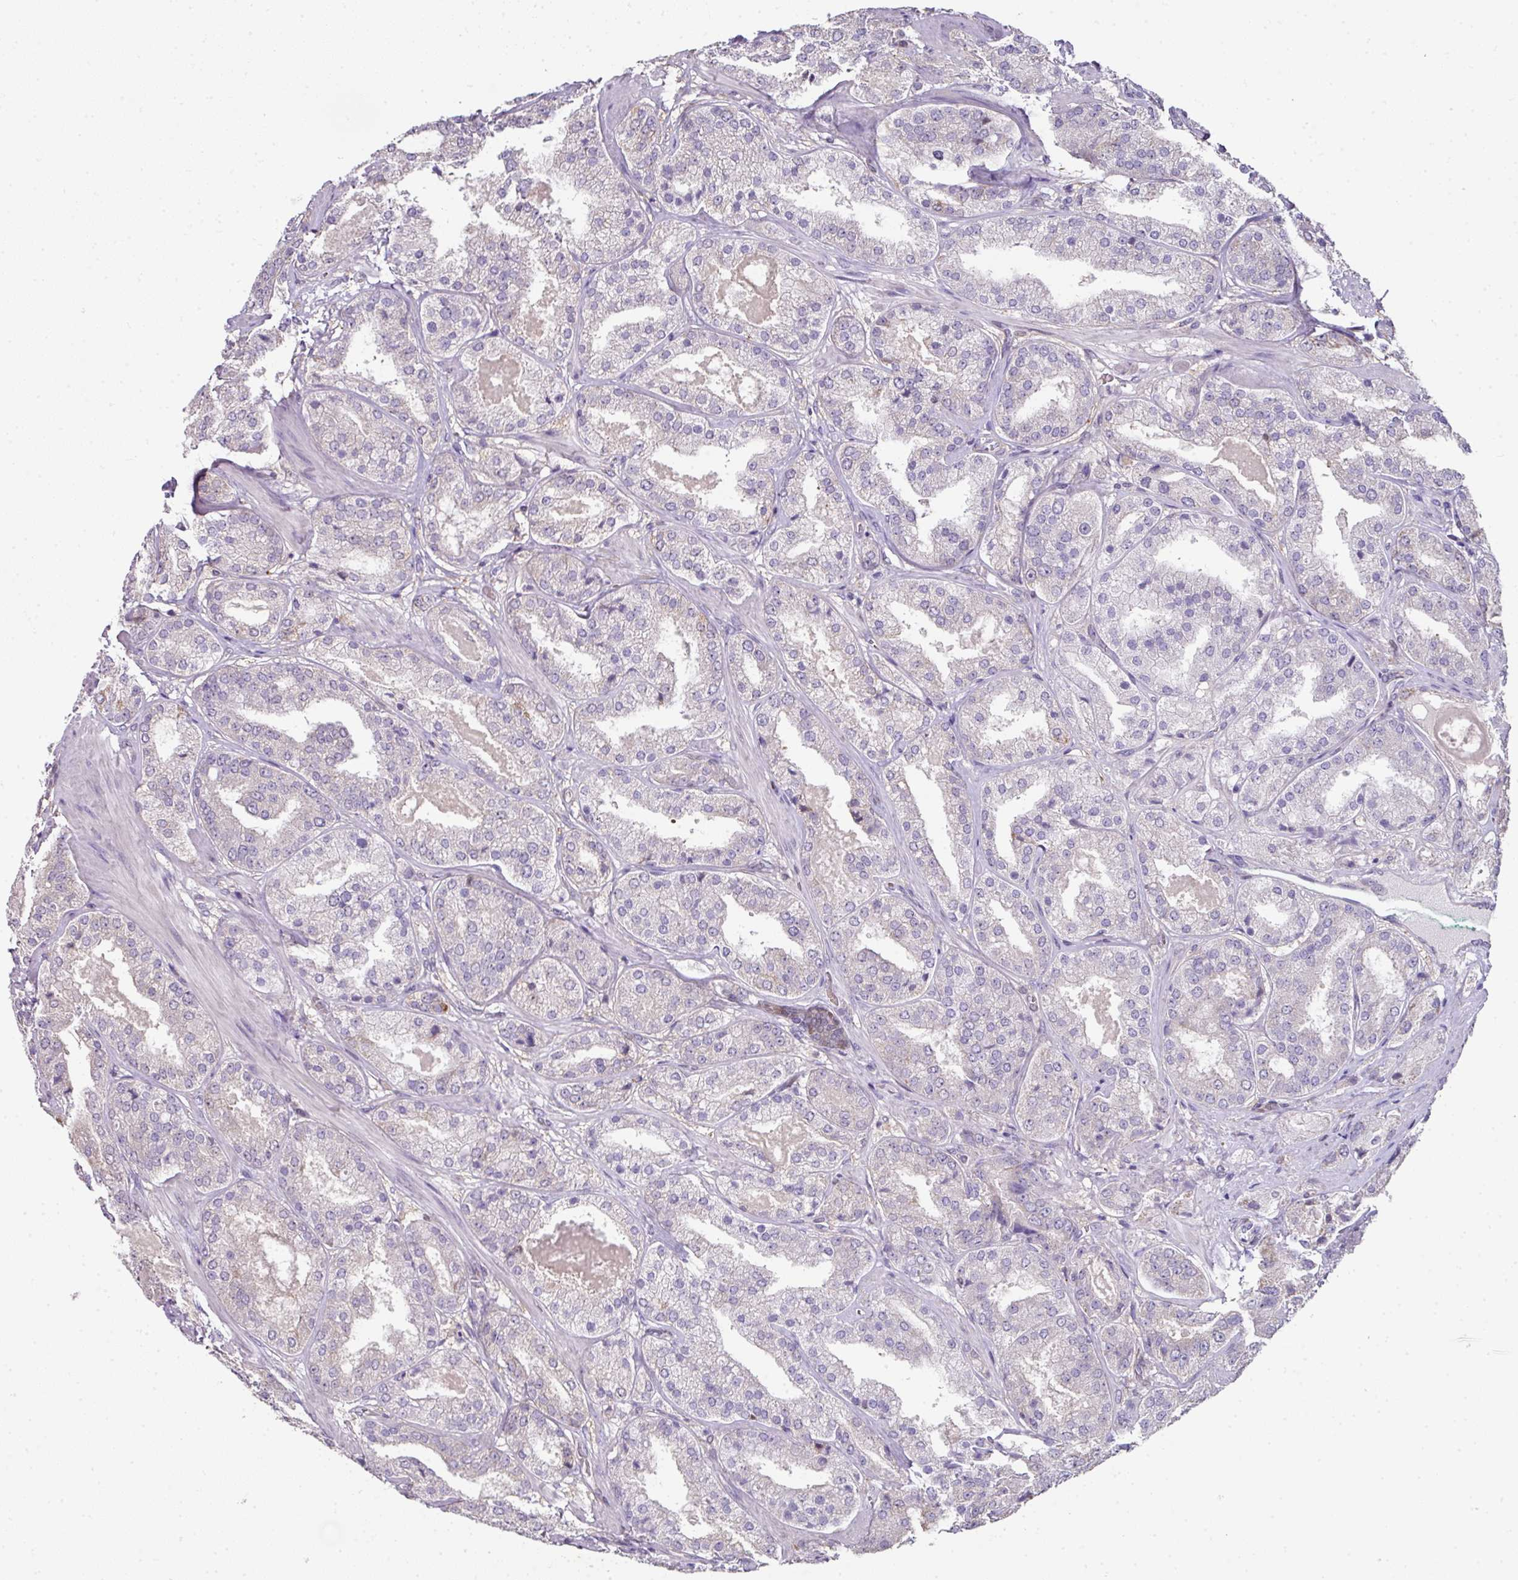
{"staining": {"intensity": "negative", "quantity": "none", "location": "none"}, "tissue": "prostate cancer", "cell_type": "Tumor cells", "image_type": "cancer", "snomed": [{"axis": "morphology", "description": "Adenocarcinoma, High grade"}, {"axis": "topography", "description": "Prostate"}], "caption": "Immunohistochemical staining of human prostate adenocarcinoma (high-grade) demonstrates no significant staining in tumor cells.", "gene": "ANKRD18A", "patient": {"sex": "male", "age": 63}}